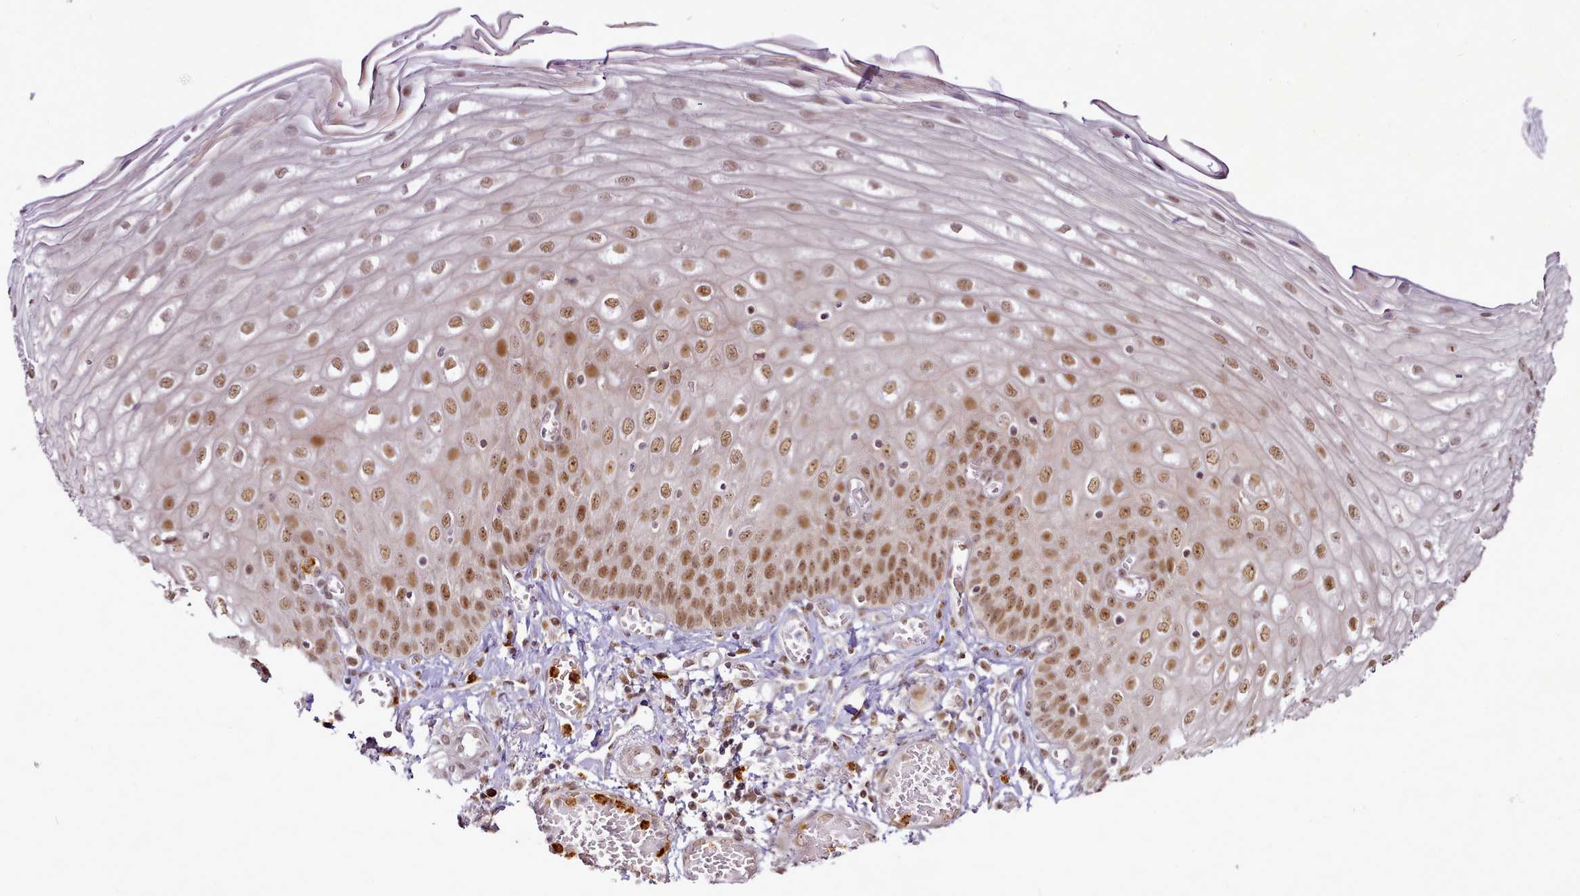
{"staining": {"intensity": "moderate", "quantity": ">75%", "location": "nuclear"}, "tissue": "esophagus", "cell_type": "Squamous epithelial cells", "image_type": "normal", "snomed": [{"axis": "morphology", "description": "Normal tissue, NOS"}, {"axis": "topography", "description": "Esophagus"}], "caption": "DAB (3,3'-diaminobenzidine) immunohistochemical staining of normal esophagus reveals moderate nuclear protein staining in approximately >75% of squamous epithelial cells. Nuclei are stained in blue.", "gene": "SYT15B", "patient": {"sex": "male", "age": 81}}